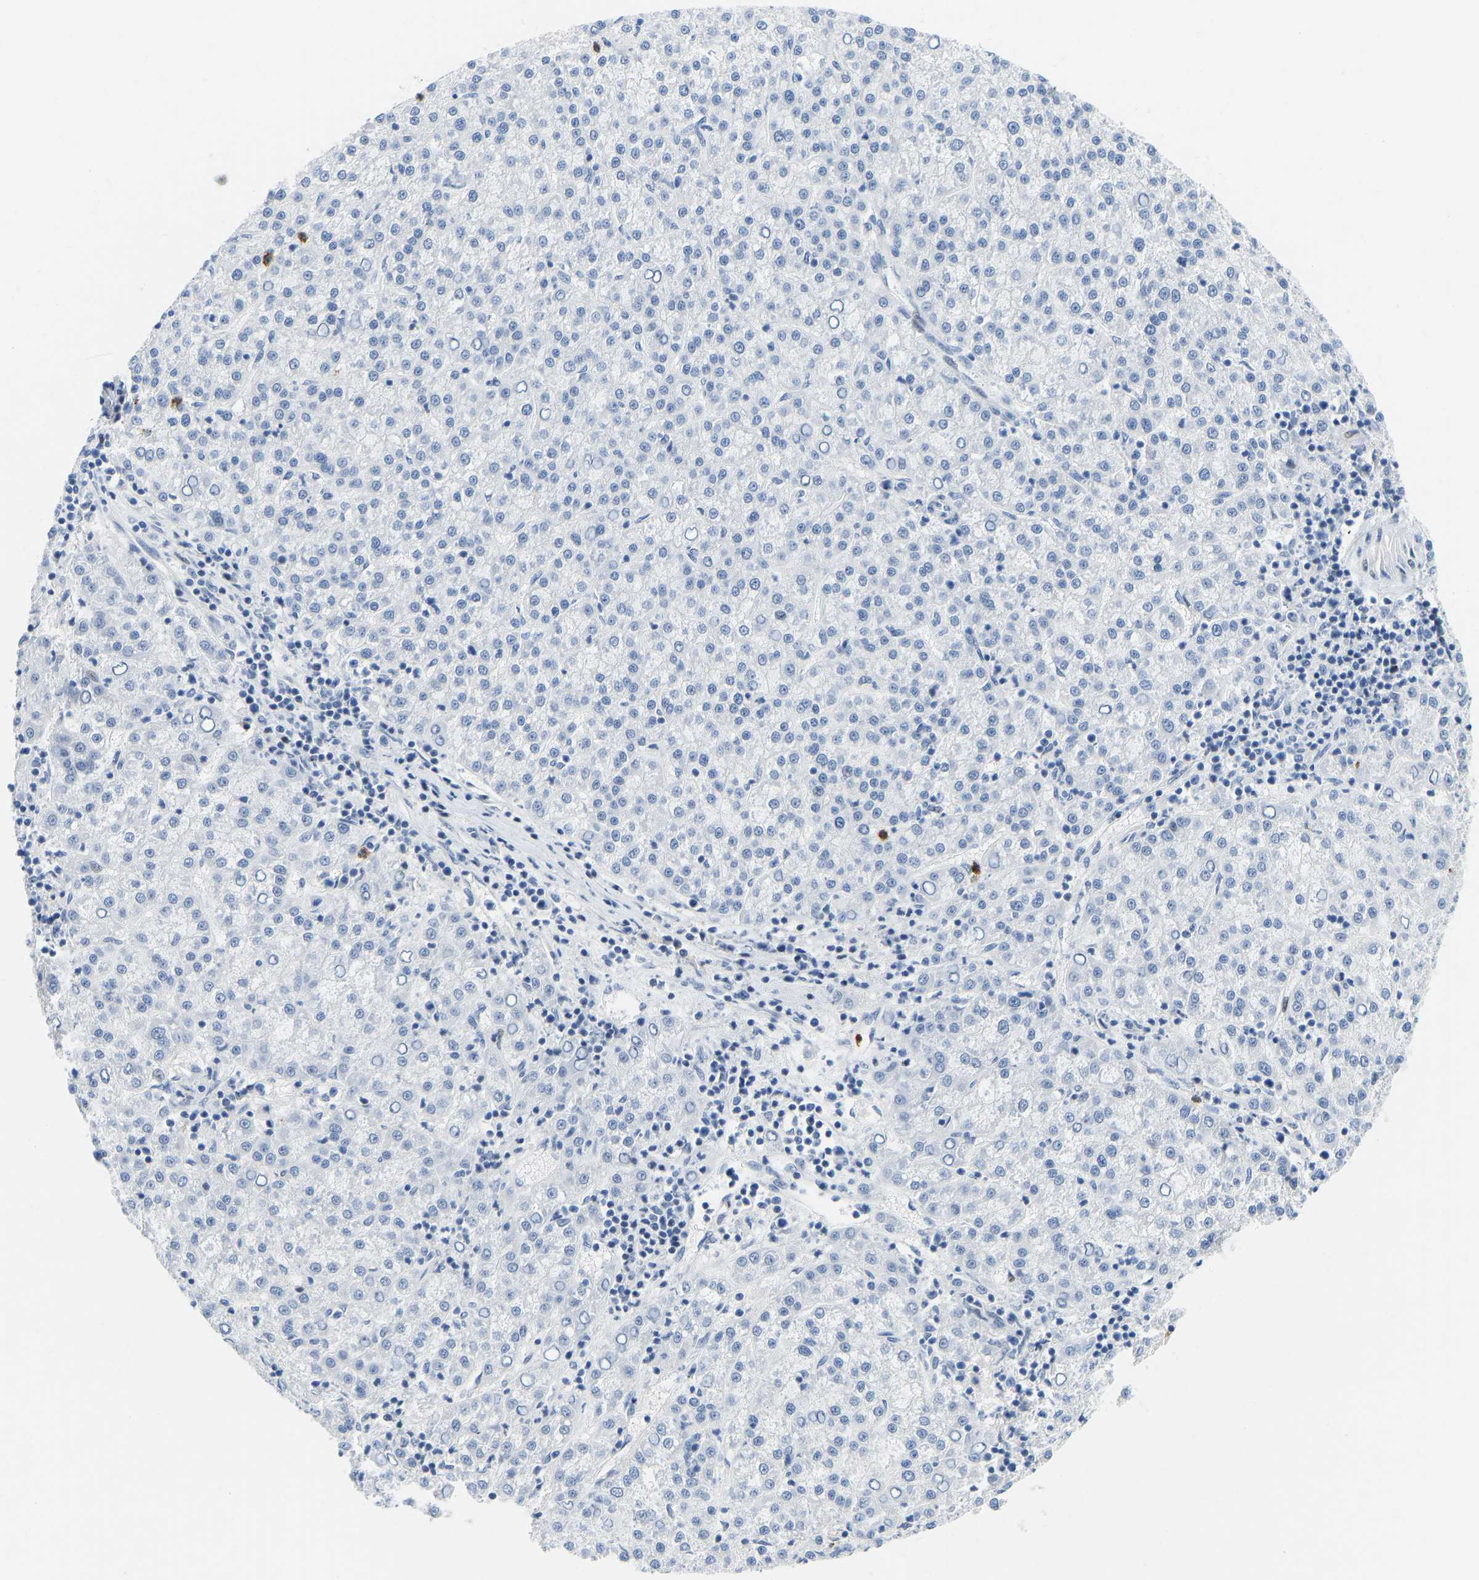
{"staining": {"intensity": "negative", "quantity": "none", "location": "none"}, "tissue": "liver cancer", "cell_type": "Tumor cells", "image_type": "cancer", "snomed": [{"axis": "morphology", "description": "Carcinoma, Hepatocellular, NOS"}, {"axis": "topography", "description": "Liver"}], "caption": "This is a image of immunohistochemistry (IHC) staining of hepatocellular carcinoma (liver), which shows no positivity in tumor cells.", "gene": "HDAC5", "patient": {"sex": "female", "age": 58}}